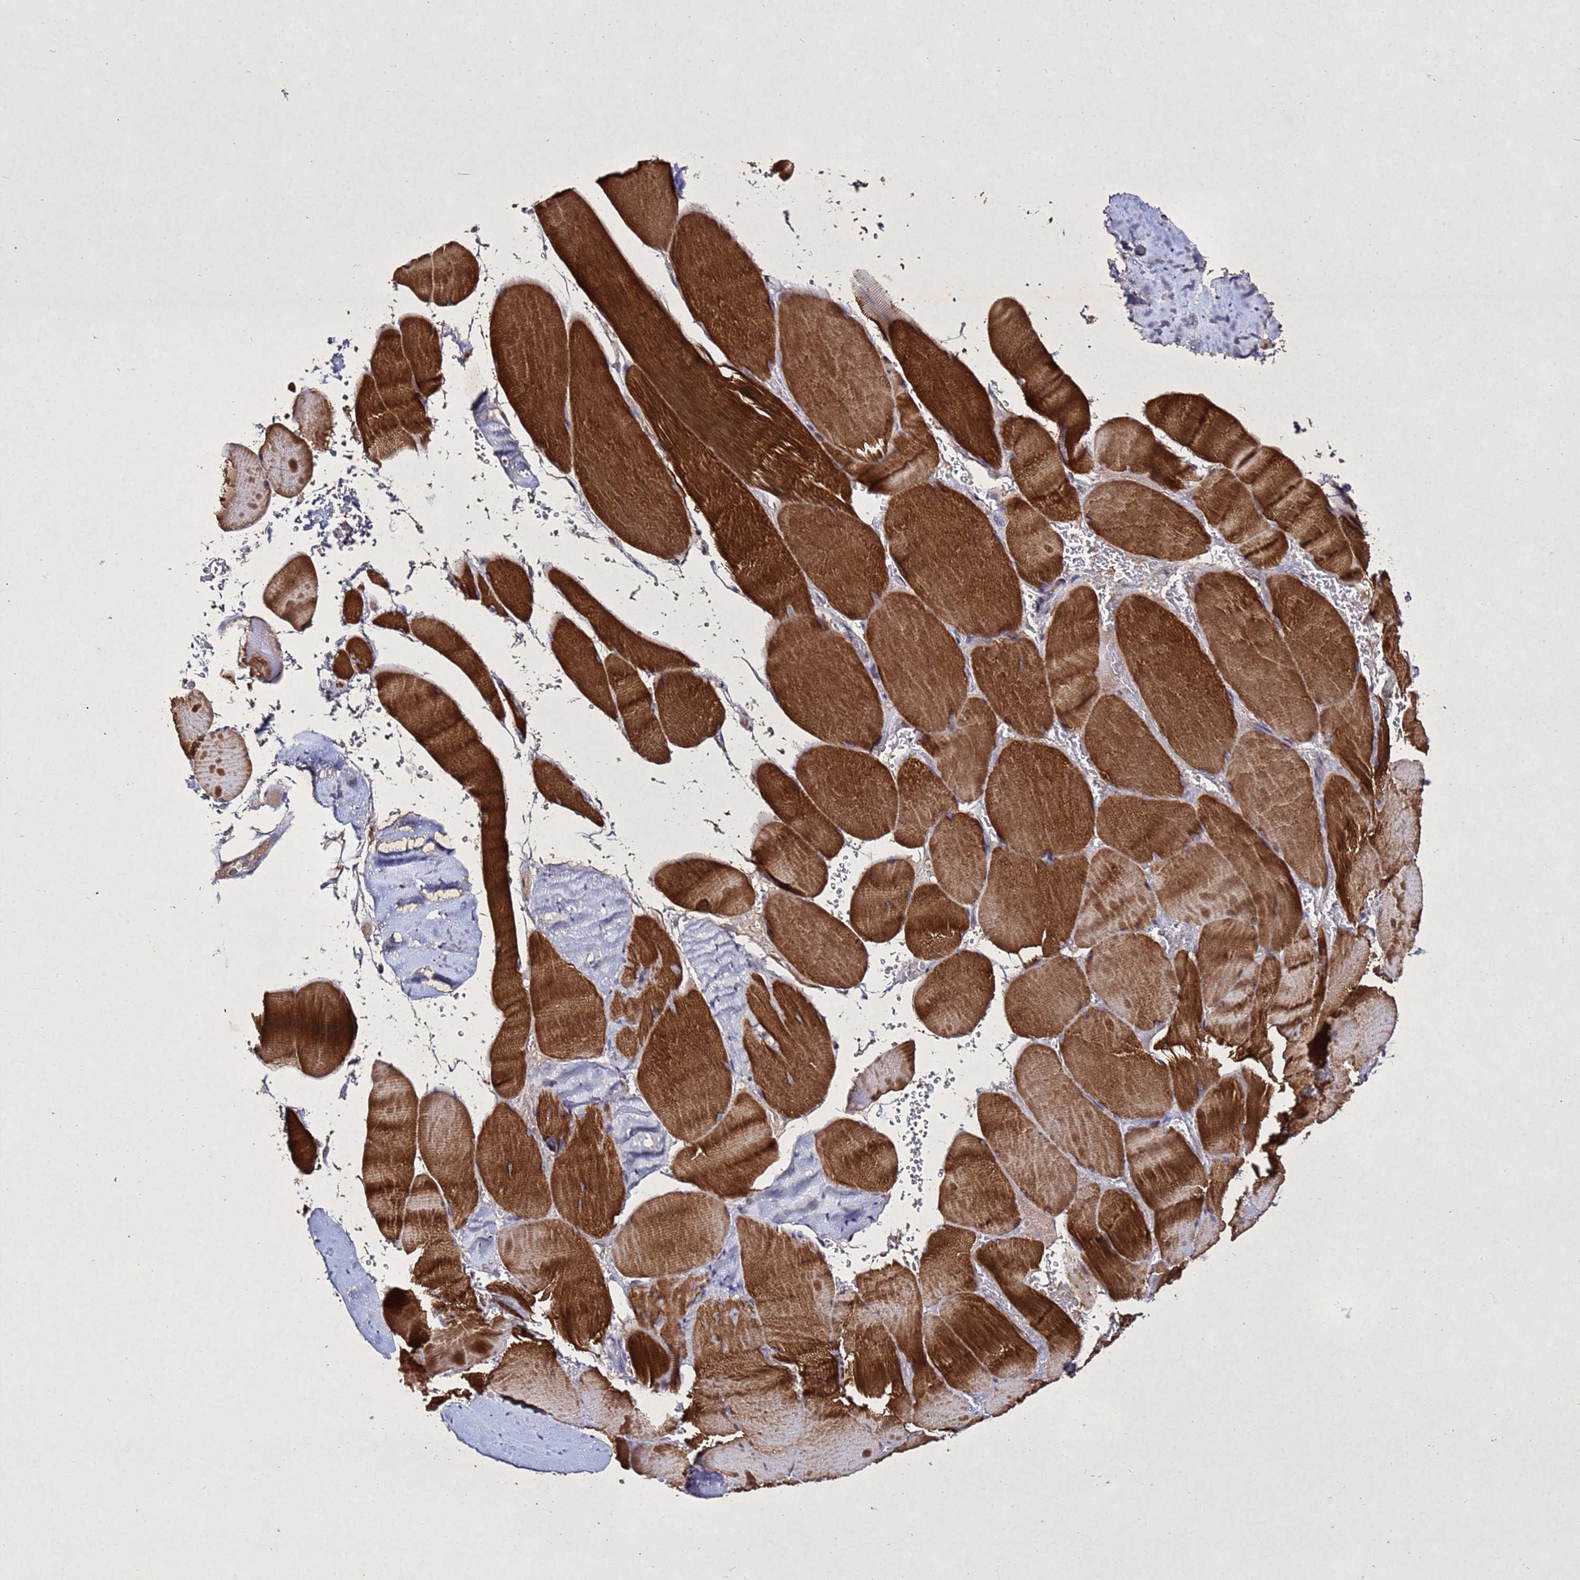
{"staining": {"intensity": "strong", "quantity": ">75%", "location": "cytoplasmic/membranous"}, "tissue": "skeletal muscle", "cell_type": "Myocytes", "image_type": "normal", "snomed": [{"axis": "morphology", "description": "Normal tissue, NOS"}, {"axis": "topography", "description": "Skeletal muscle"}, {"axis": "topography", "description": "Head-Neck"}], "caption": "Immunohistochemical staining of normal human skeletal muscle shows >75% levels of strong cytoplasmic/membranous protein staining in approximately >75% of myocytes.", "gene": "SV2B", "patient": {"sex": "male", "age": 66}}